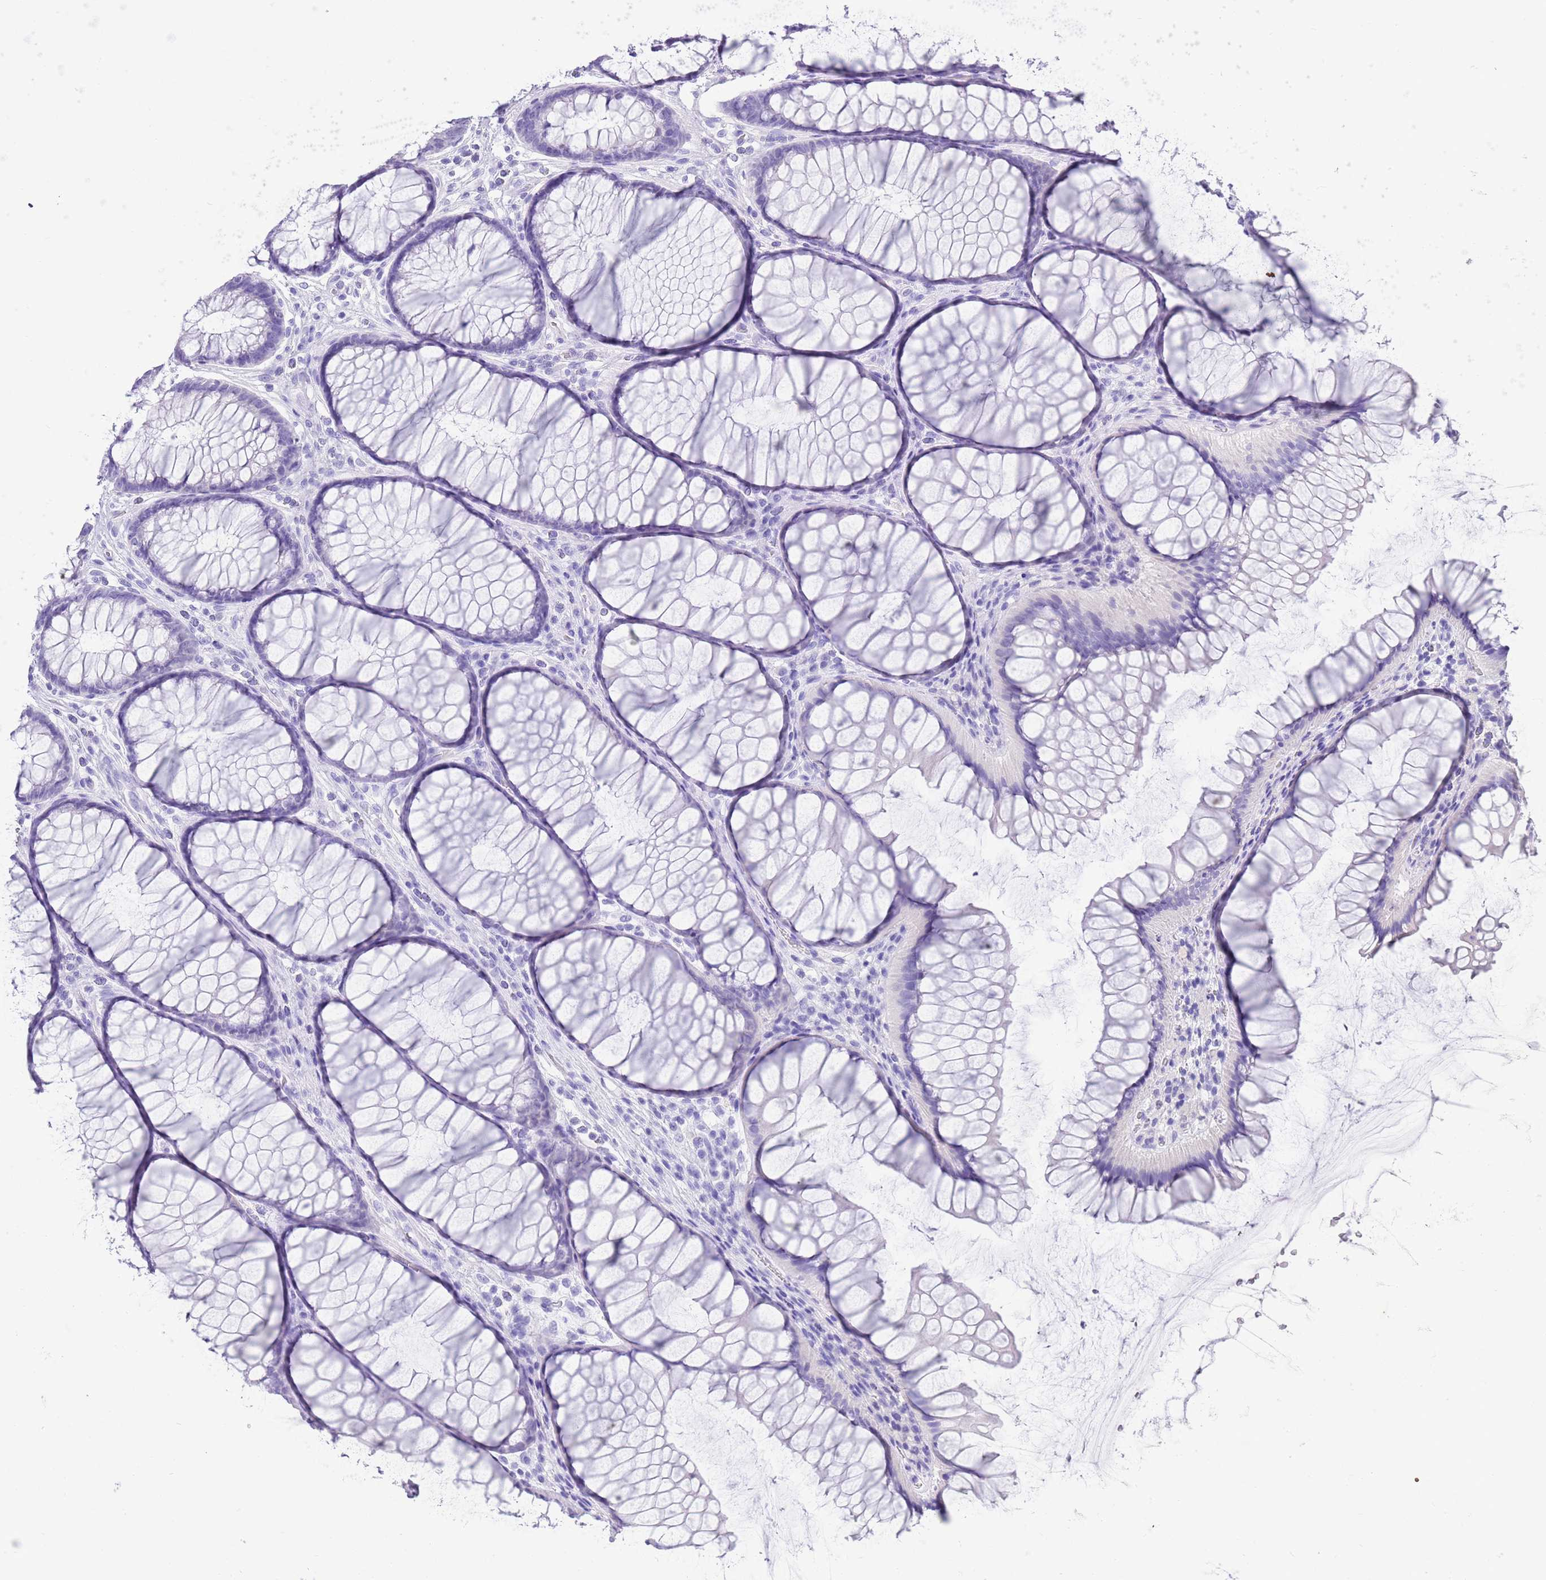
{"staining": {"intensity": "negative", "quantity": "none", "location": "none"}, "tissue": "colon", "cell_type": "Endothelial cells", "image_type": "normal", "snomed": [{"axis": "morphology", "description": "Normal tissue, NOS"}, {"axis": "topography", "description": "Colon"}], "caption": "Immunohistochemistry (IHC) image of normal colon: human colon stained with DAB demonstrates no significant protein positivity in endothelial cells. The staining is performed using DAB brown chromogen with nuclei counter-stained in using hematoxylin.", "gene": "TMEM185A", "patient": {"sex": "female", "age": 82}}